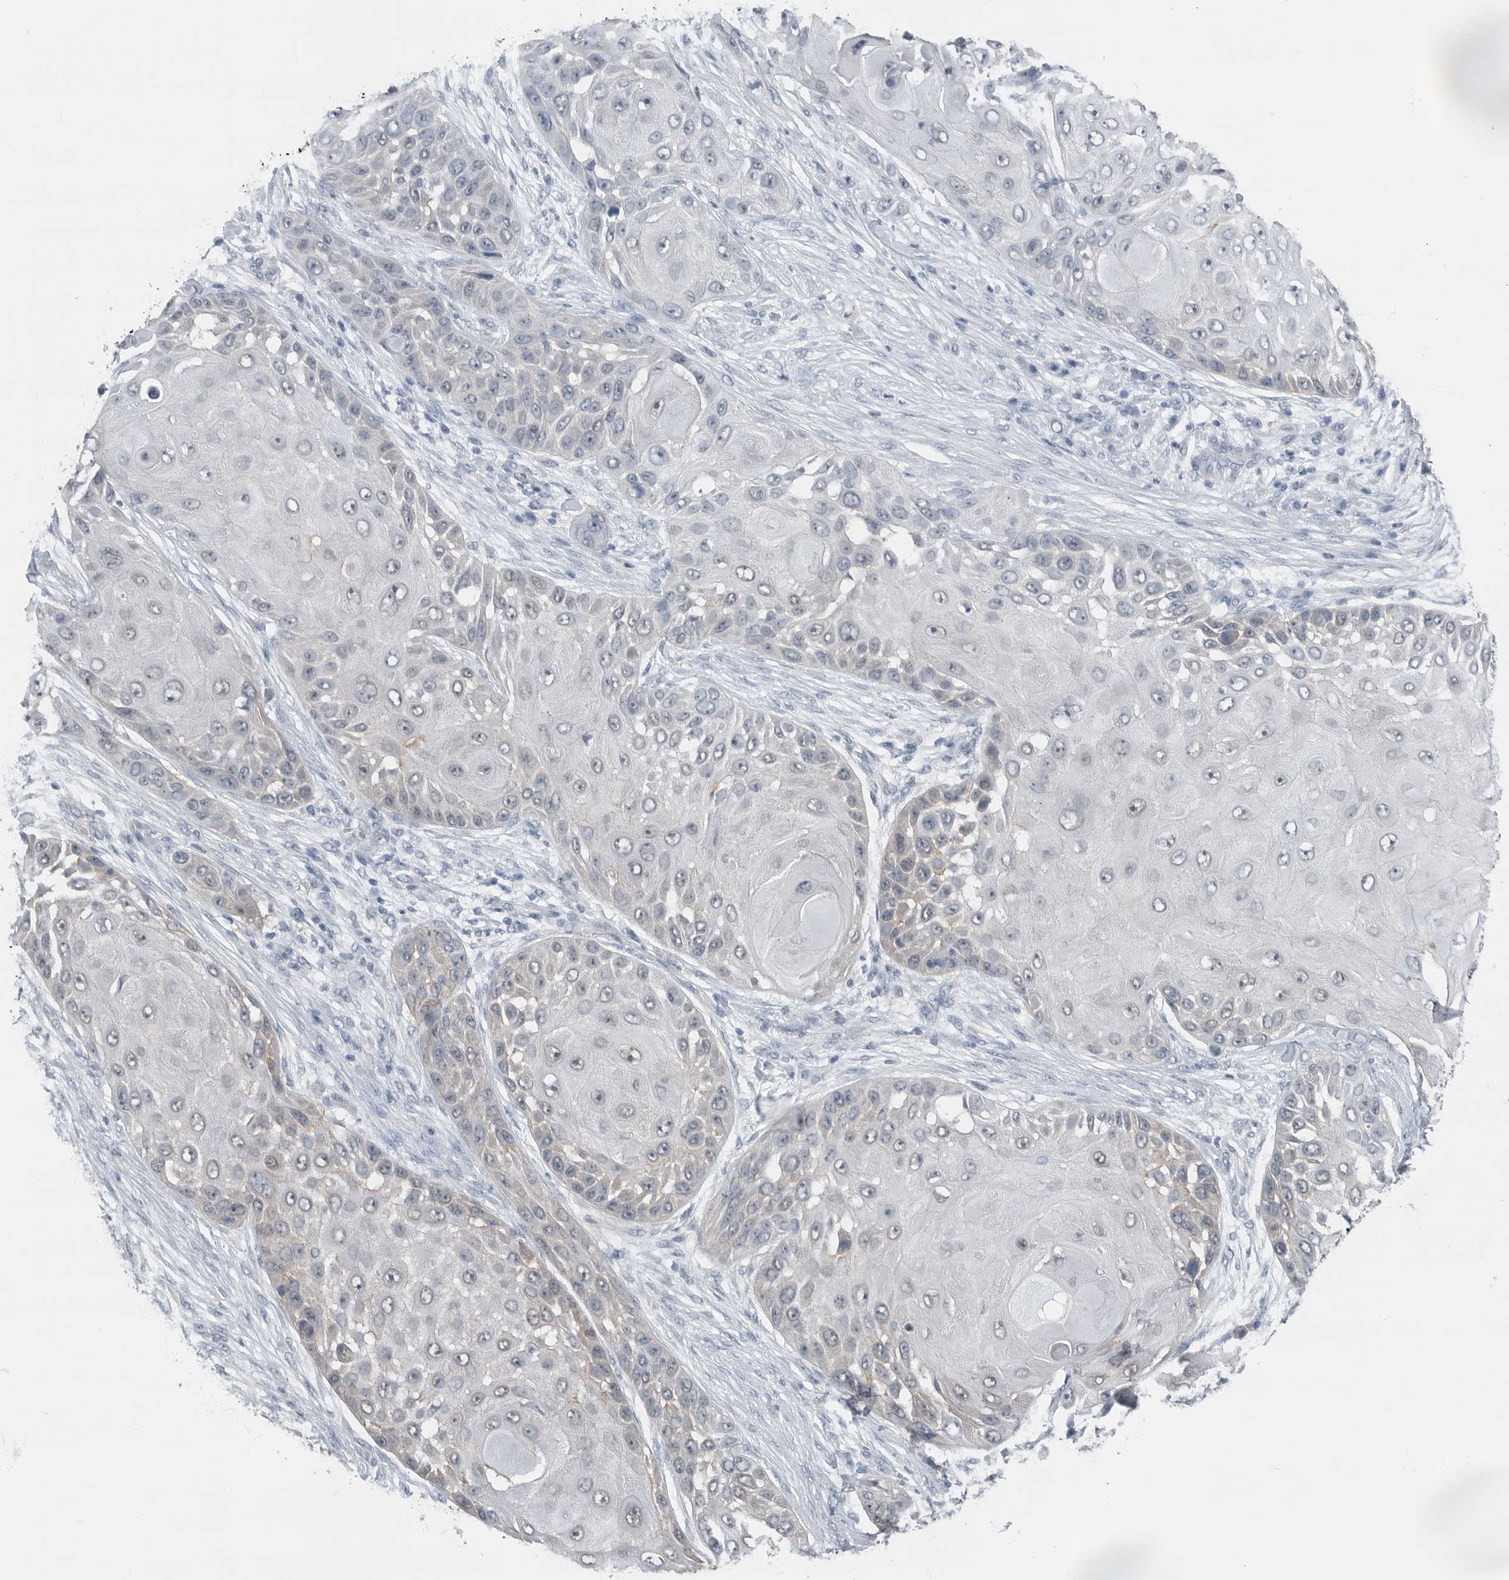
{"staining": {"intensity": "negative", "quantity": "none", "location": "none"}, "tissue": "skin cancer", "cell_type": "Tumor cells", "image_type": "cancer", "snomed": [{"axis": "morphology", "description": "Squamous cell carcinoma, NOS"}, {"axis": "topography", "description": "Skin"}], "caption": "Skin cancer stained for a protein using immunohistochemistry (IHC) shows no expression tumor cells.", "gene": "MFAP3L", "patient": {"sex": "female", "age": 44}}